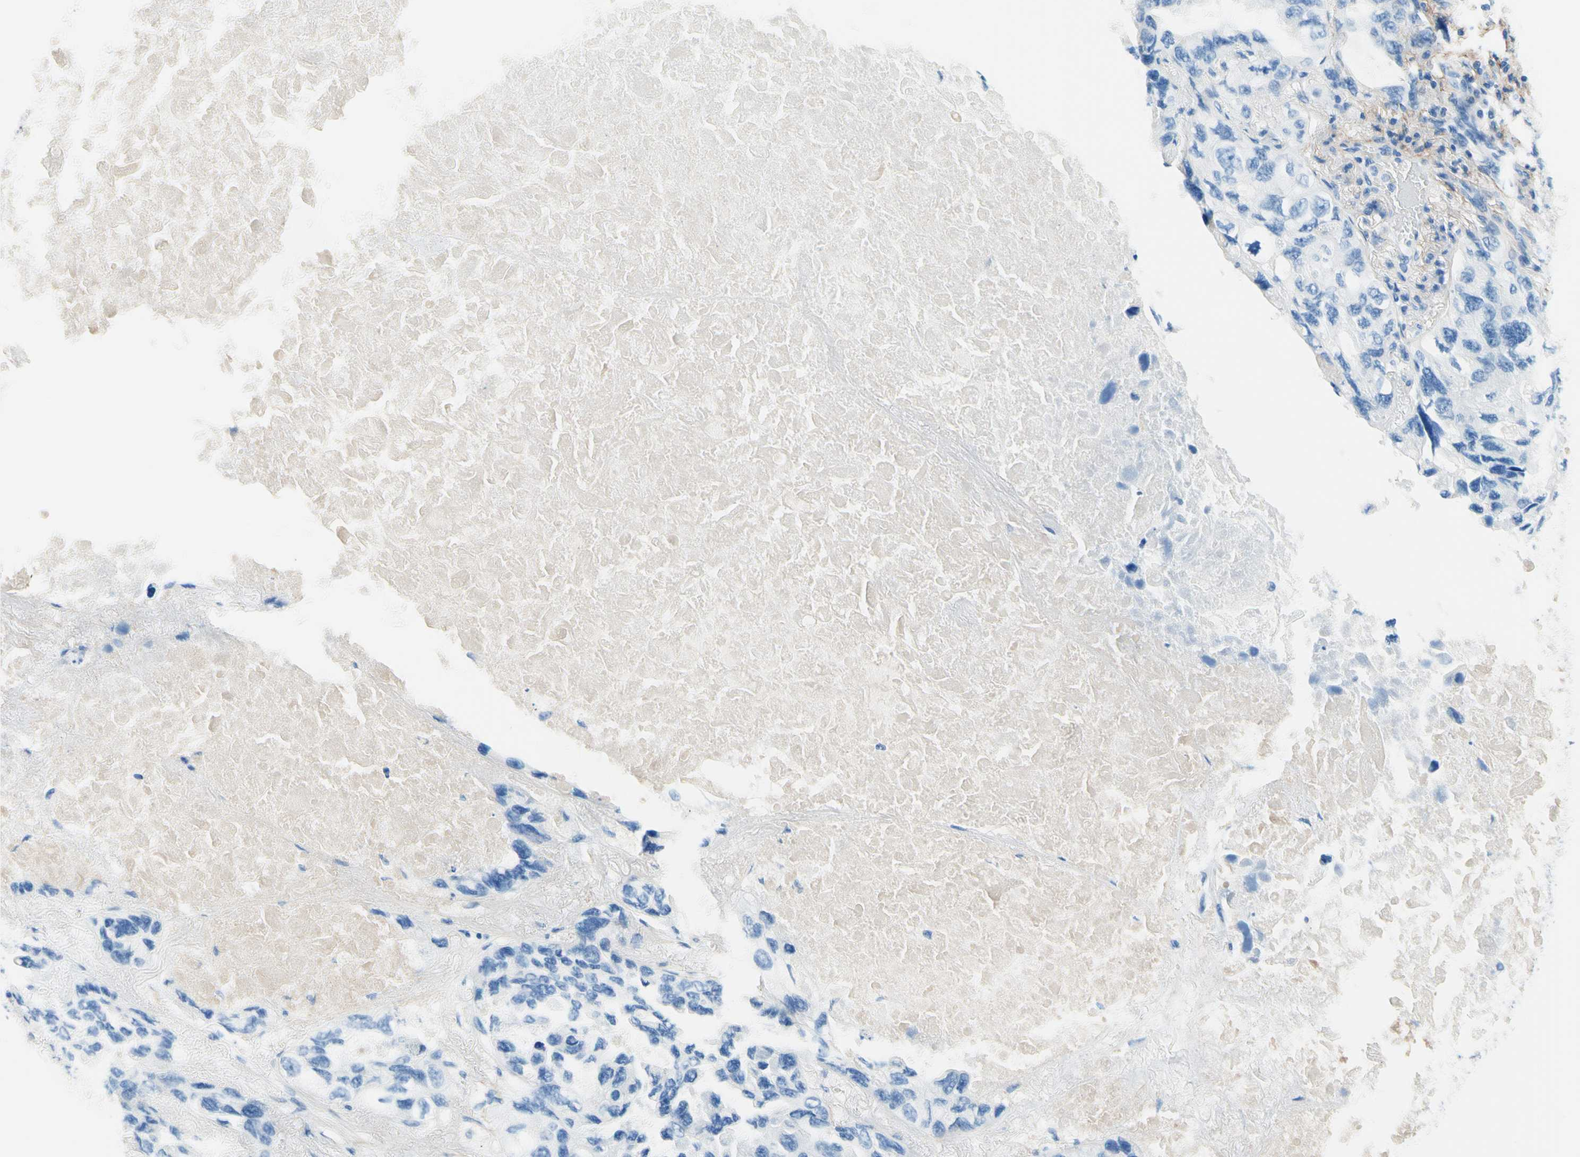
{"staining": {"intensity": "negative", "quantity": "none", "location": "none"}, "tissue": "lung cancer", "cell_type": "Tumor cells", "image_type": "cancer", "snomed": [{"axis": "morphology", "description": "Squamous cell carcinoma, NOS"}, {"axis": "topography", "description": "Lung"}], "caption": "Photomicrograph shows no significant protein positivity in tumor cells of lung squamous cell carcinoma.", "gene": "MFAP5", "patient": {"sex": "female", "age": 73}}